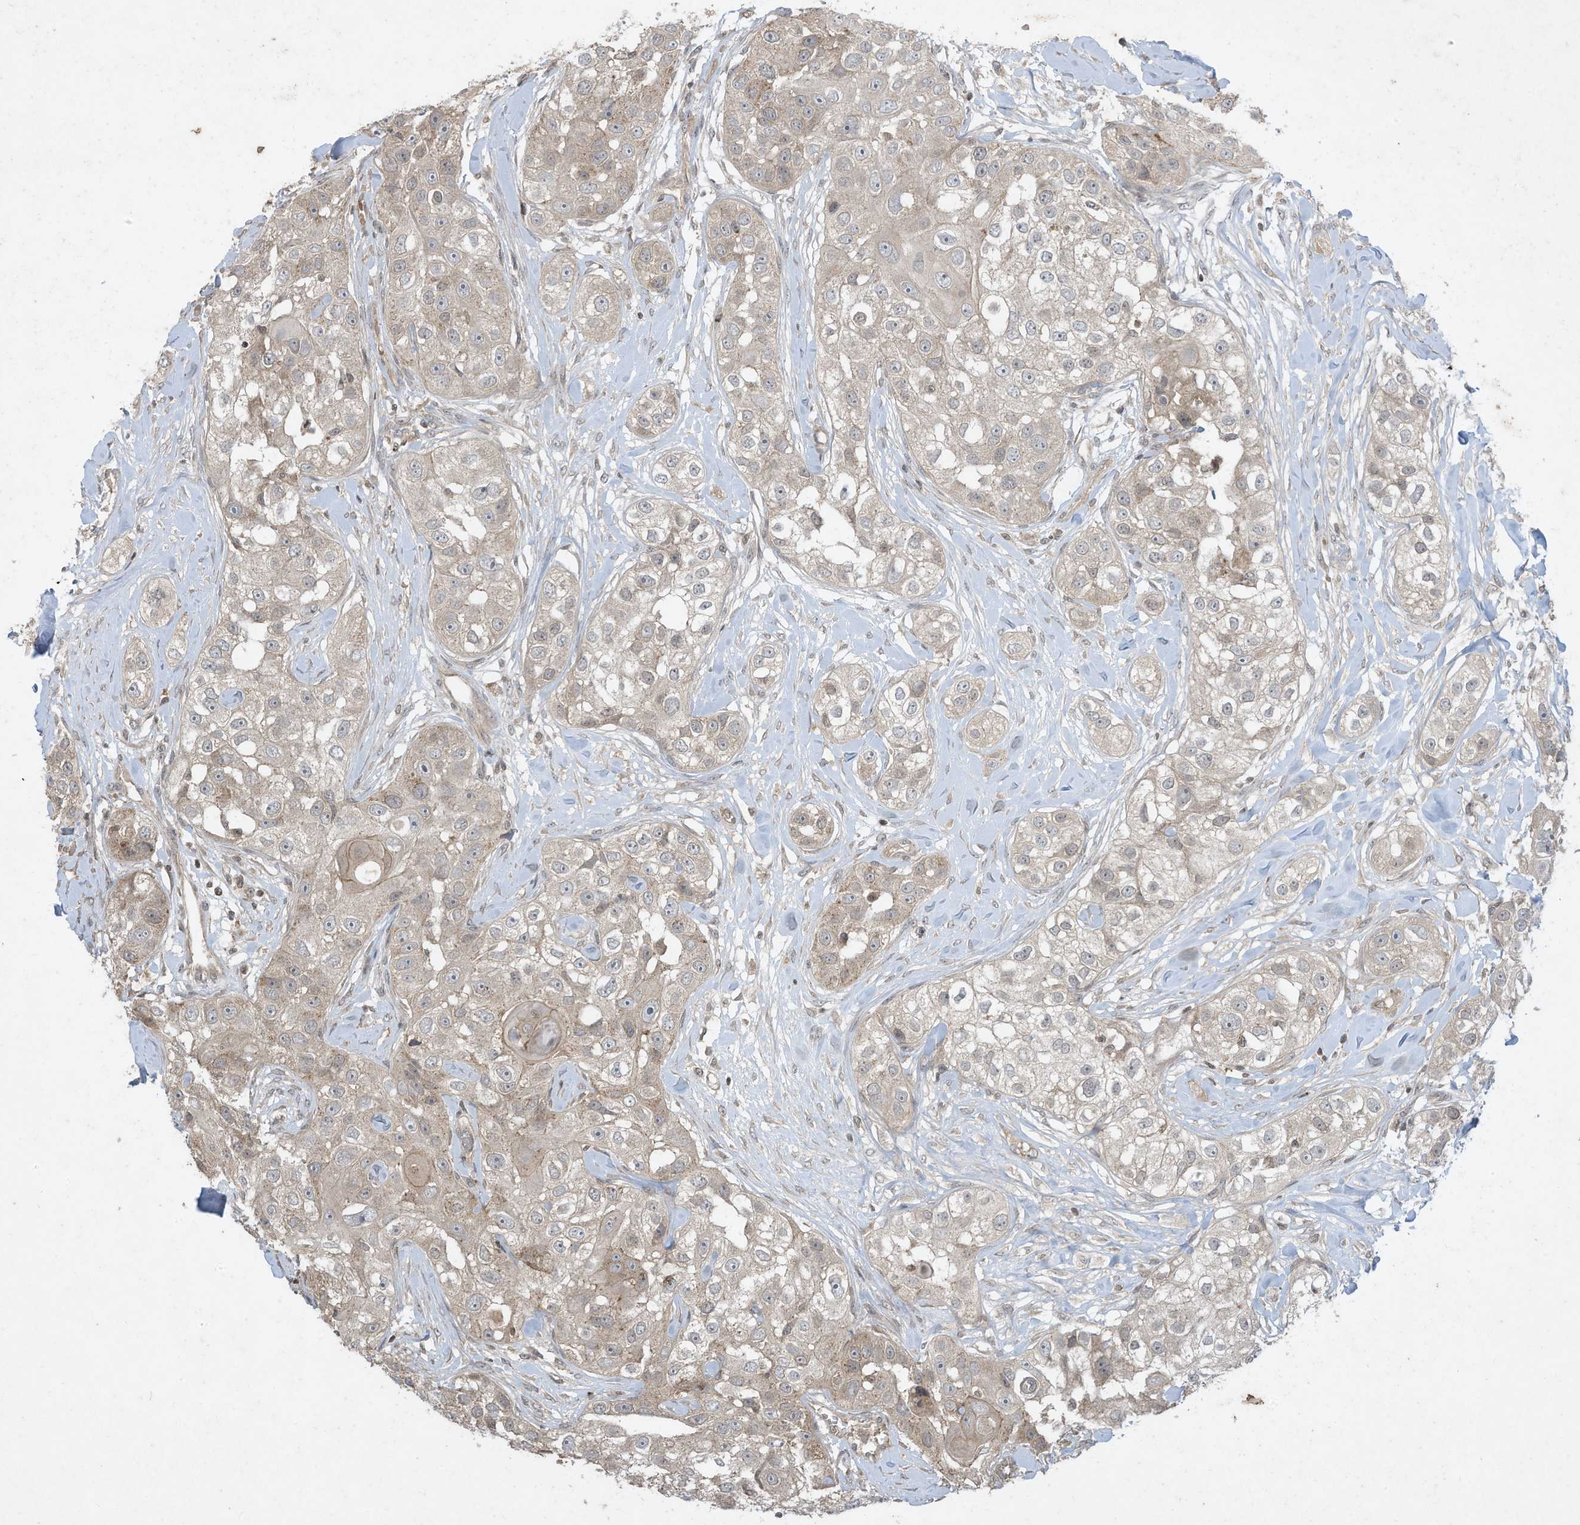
{"staining": {"intensity": "weak", "quantity": "25%-75%", "location": "cytoplasmic/membranous"}, "tissue": "head and neck cancer", "cell_type": "Tumor cells", "image_type": "cancer", "snomed": [{"axis": "morphology", "description": "Normal tissue, NOS"}, {"axis": "morphology", "description": "Squamous cell carcinoma, NOS"}, {"axis": "topography", "description": "Skeletal muscle"}, {"axis": "topography", "description": "Head-Neck"}], "caption": "Immunohistochemistry of head and neck cancer (squamous cell carcinoma) demonstrates low levels of weak cytoplasmic/membranous positivity in about 25%-75% of tumor cells.", "gene": "MATN2", "patient": {"sex": "male", "age": 51}}